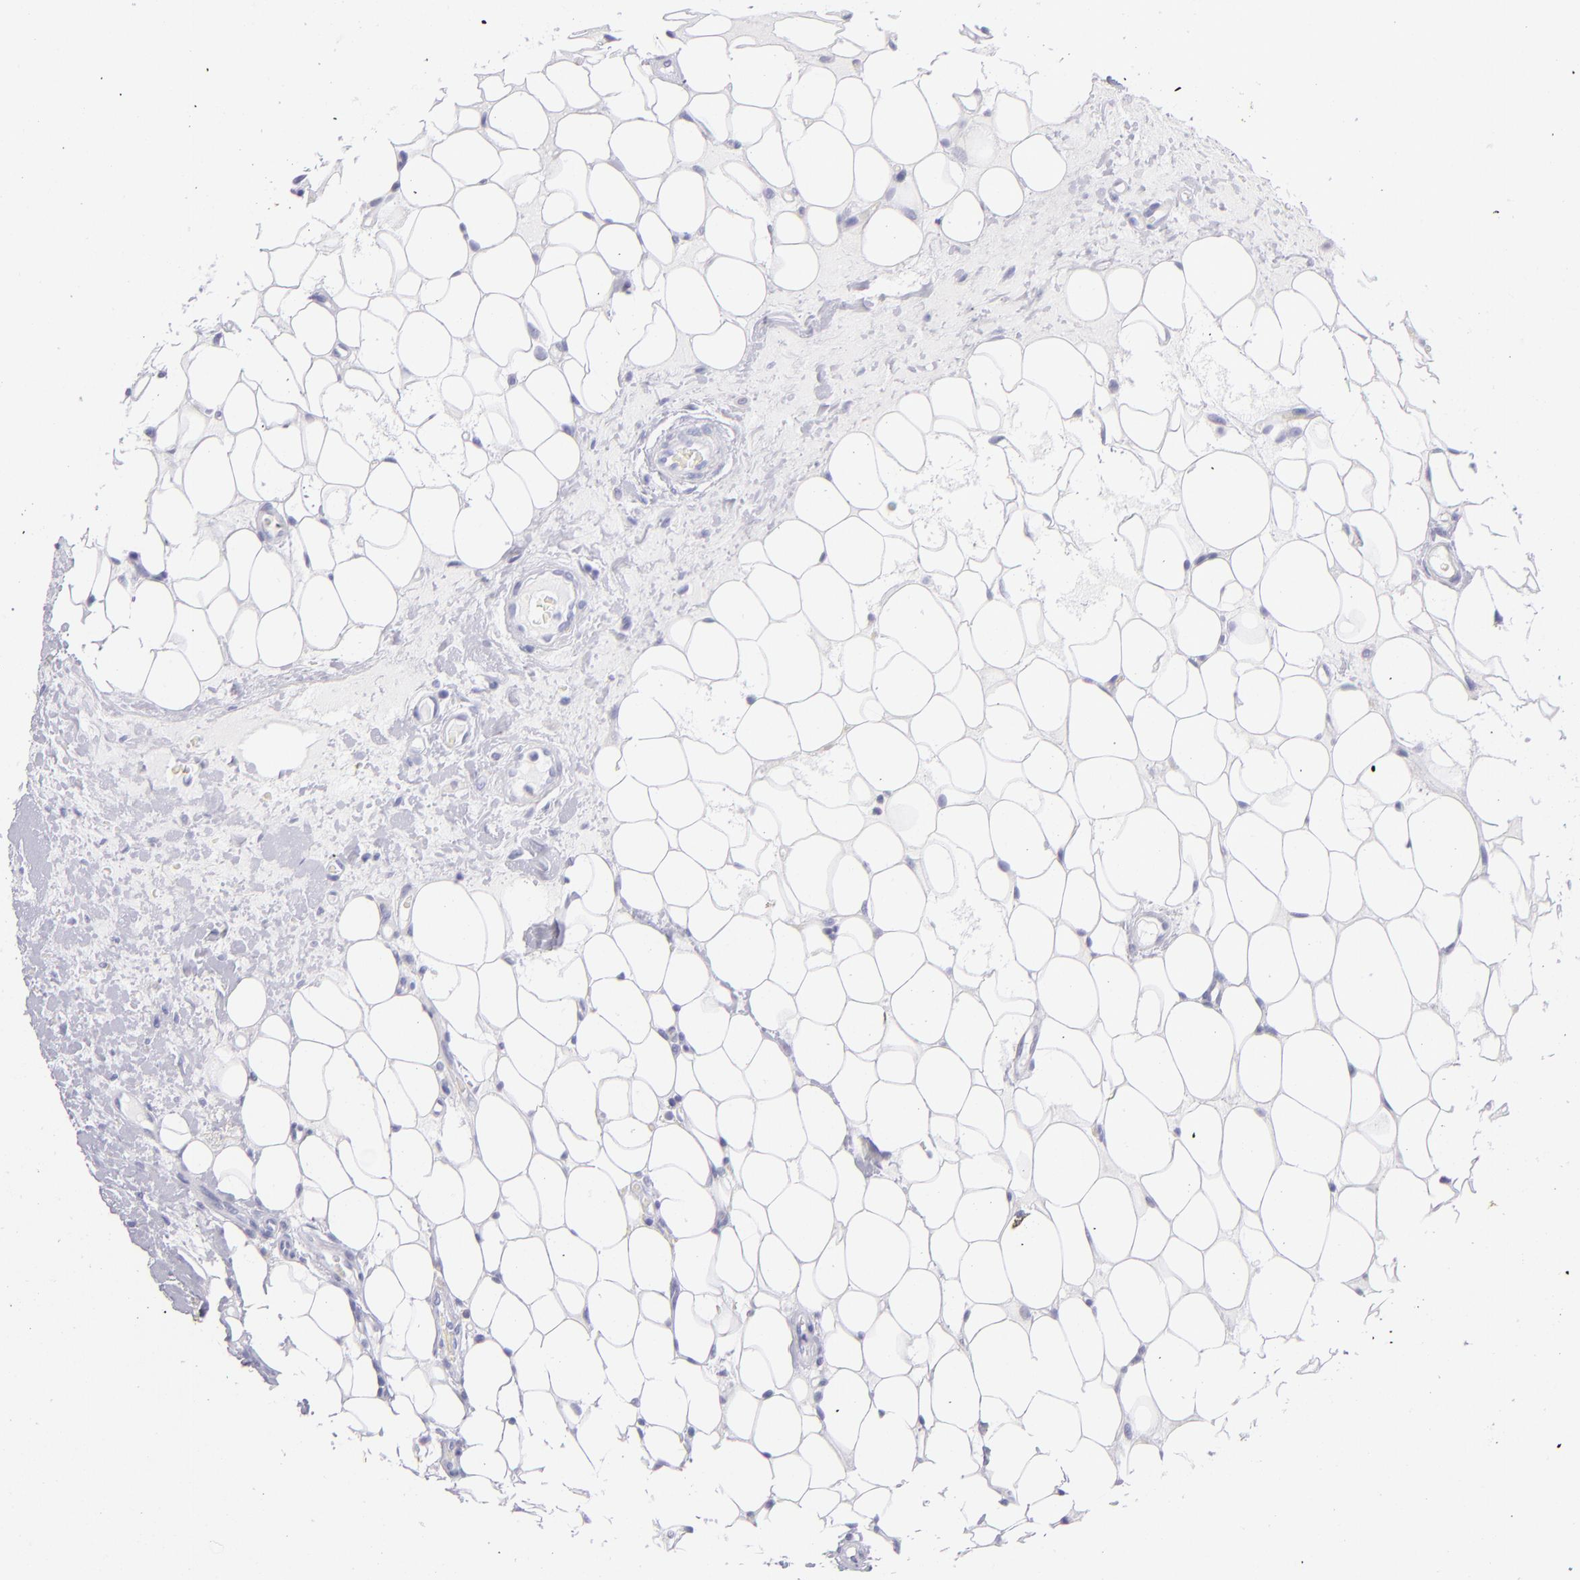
{"staining": {"intensity": "negative", "quantity": "none", "location": "none"}, "tissue": "breast cancer", "cell_type": "Tumor cells", "image_type": "cancer", "snomed": [{"axis": "morphology", "description": "Duct carcinoma"}, {"axis": "topography", "description": "Breast"}], "caption": "This is an immunohistochemistry (IHC) photomicrograph of intraductal carcinoma (breast). There is no positivity in tumor cells.", "gene": "PRF1", "patient": {"sex": "female", "age": 68}}